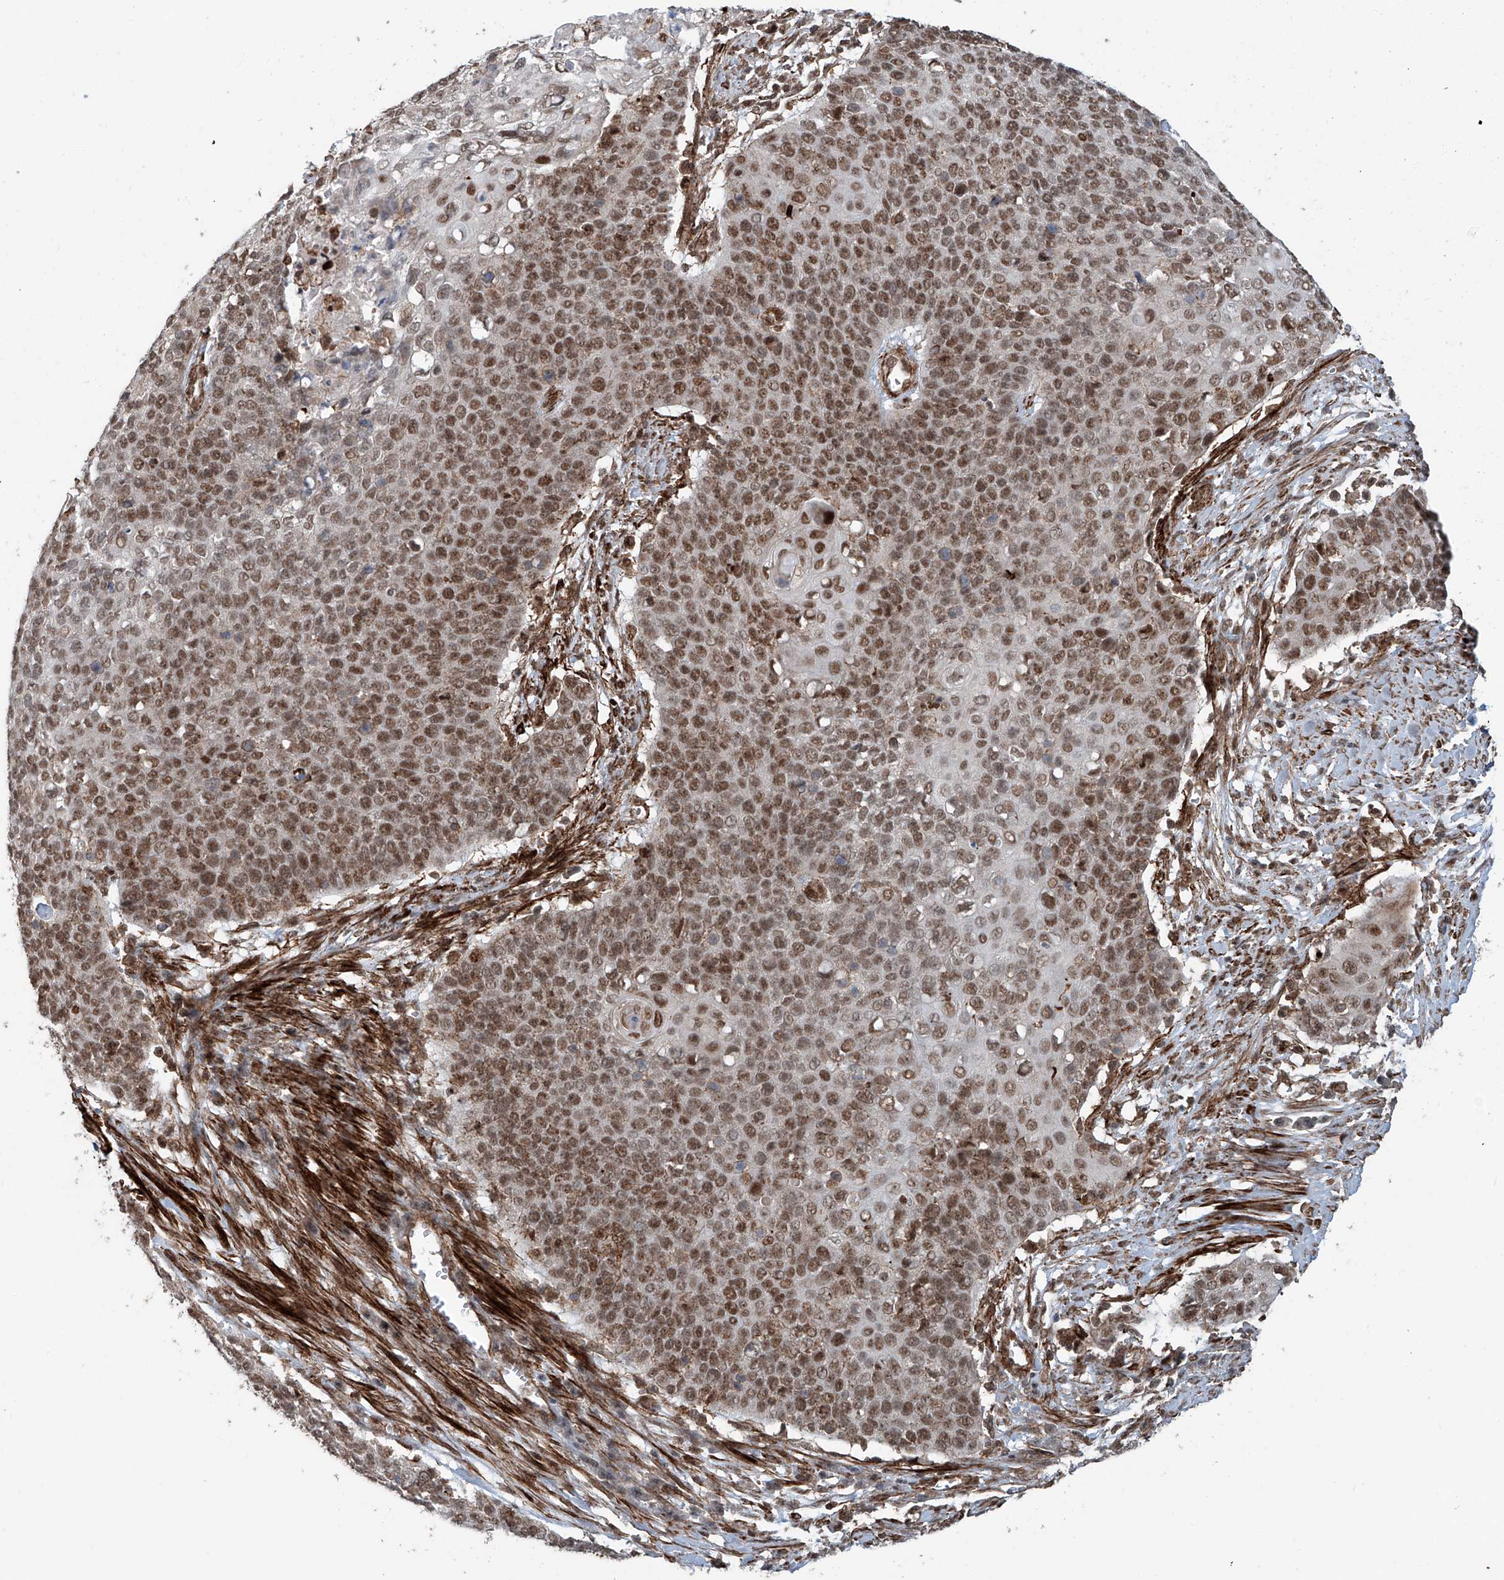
{"staining": {"intensity": "moderate", "quantity": ">75%", "location": "nuclear"}, "tissue": "cervical cancer", "cell_type": "Tumor cells", "image_type": "cancer", "snomed": [{"axis": "morphology", "description": "Squamous cell carcinoma, NOS"}, {"axis": "topography", "description": "Cervix"}], "caption": "Immunohistochemistry (IHC) (DAB (3,3'-diaminobenzidine)) staining of human squamous cell carcinoma (cervical) reveals moderate nuclear protein positivity in about >75% of tumor cells.", "gene": "SDE2", "patient": {"sex": "female", "age": 39}}